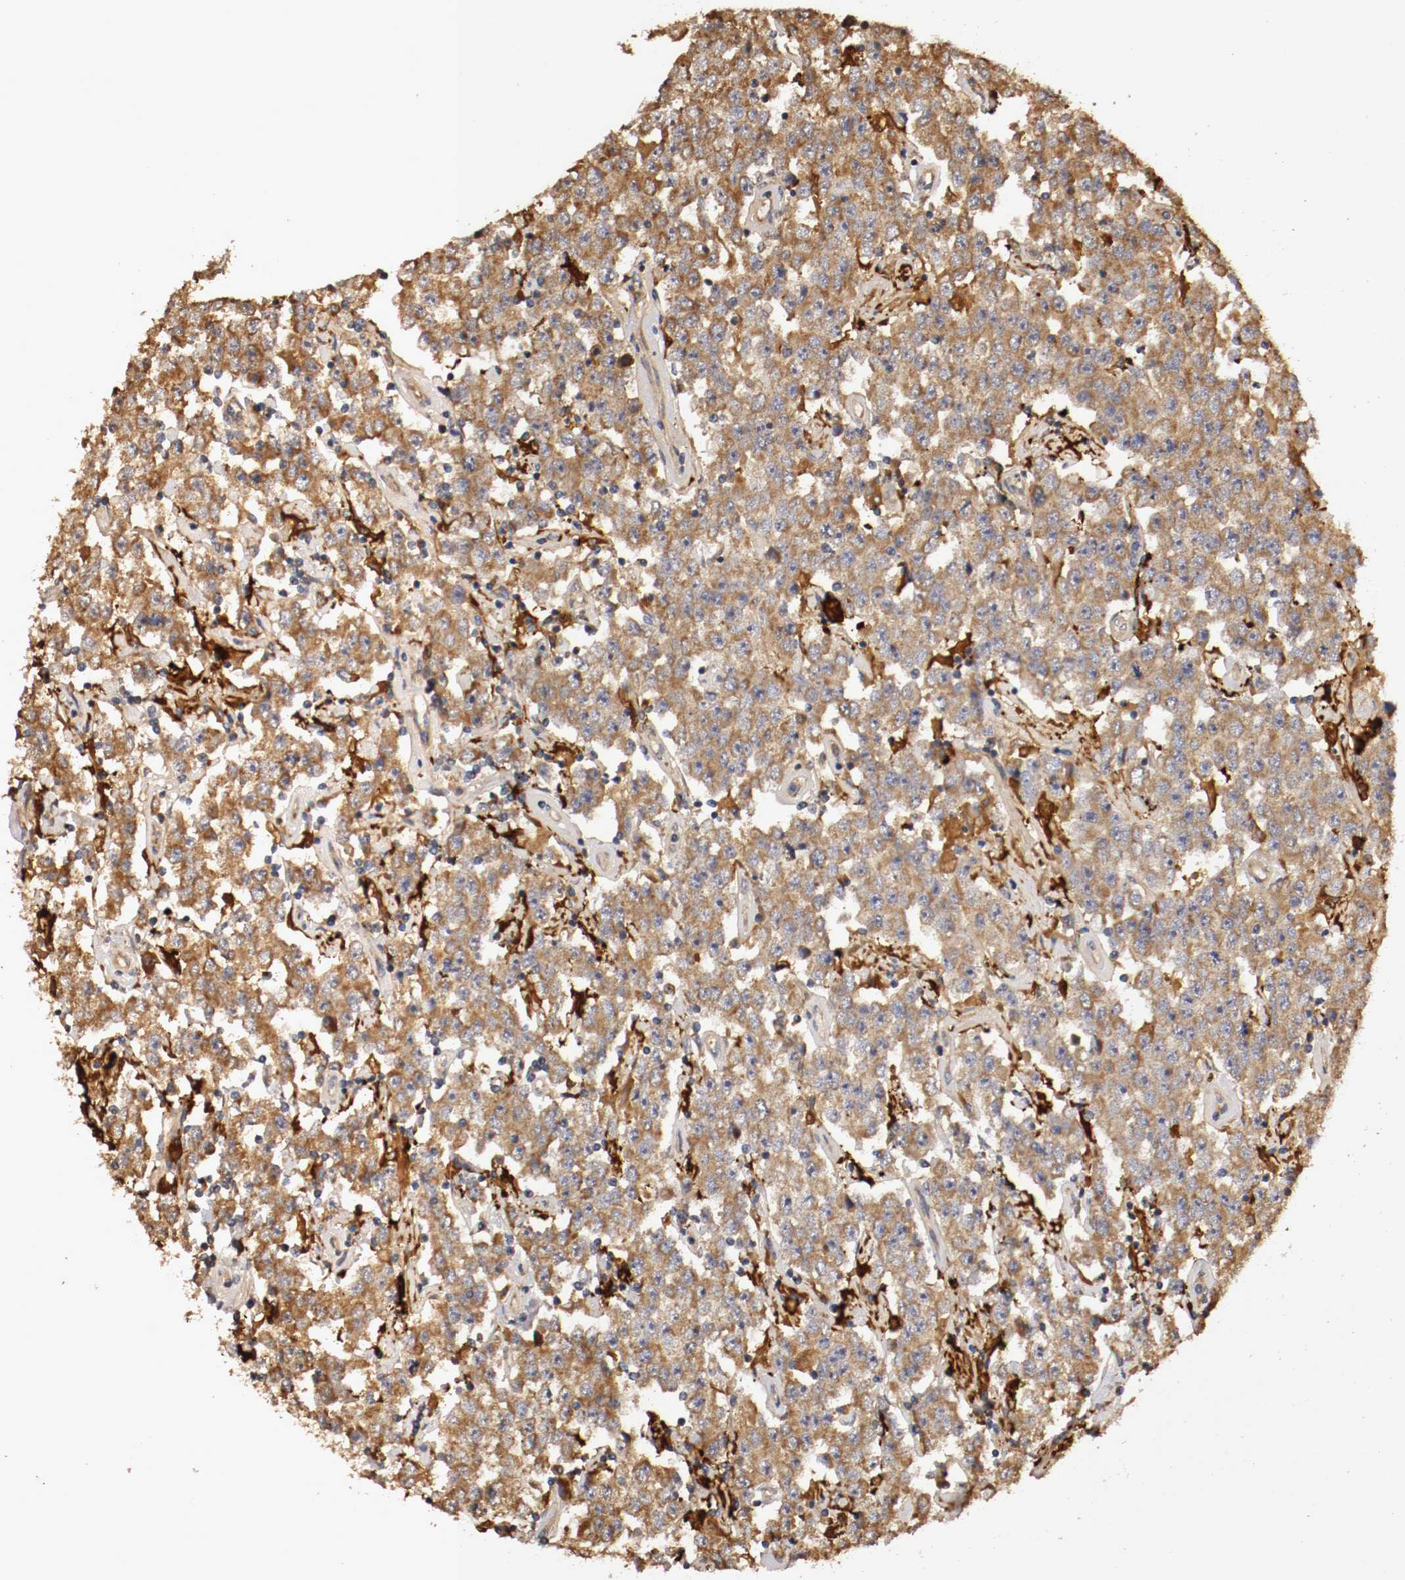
{"staining": {"intensity": "moderate", "quantity": ">75%", "location": "cytoplasmic/membranous"}, "tissue": "testis cancer", "cell_type": "Tumor cells", "image_type": "cancer", "snomed": [{"axis": "morphology", "description": "Seminoma, NOS"}, {"axis": "topography", "description": "Testis"}], "caption": "High-power microscopy captured an IHC image of seminoma (testis), revealing moderate cytoplasmic/membranous positivity in about >75% of tumor cells. The protein of interest is stained brown, and the nuclei are stained in blue (DAB IHC with brightfield microscopy, high magnification).", "gene": "VEZT", "patient": {"sex": "male", "age": 52}}